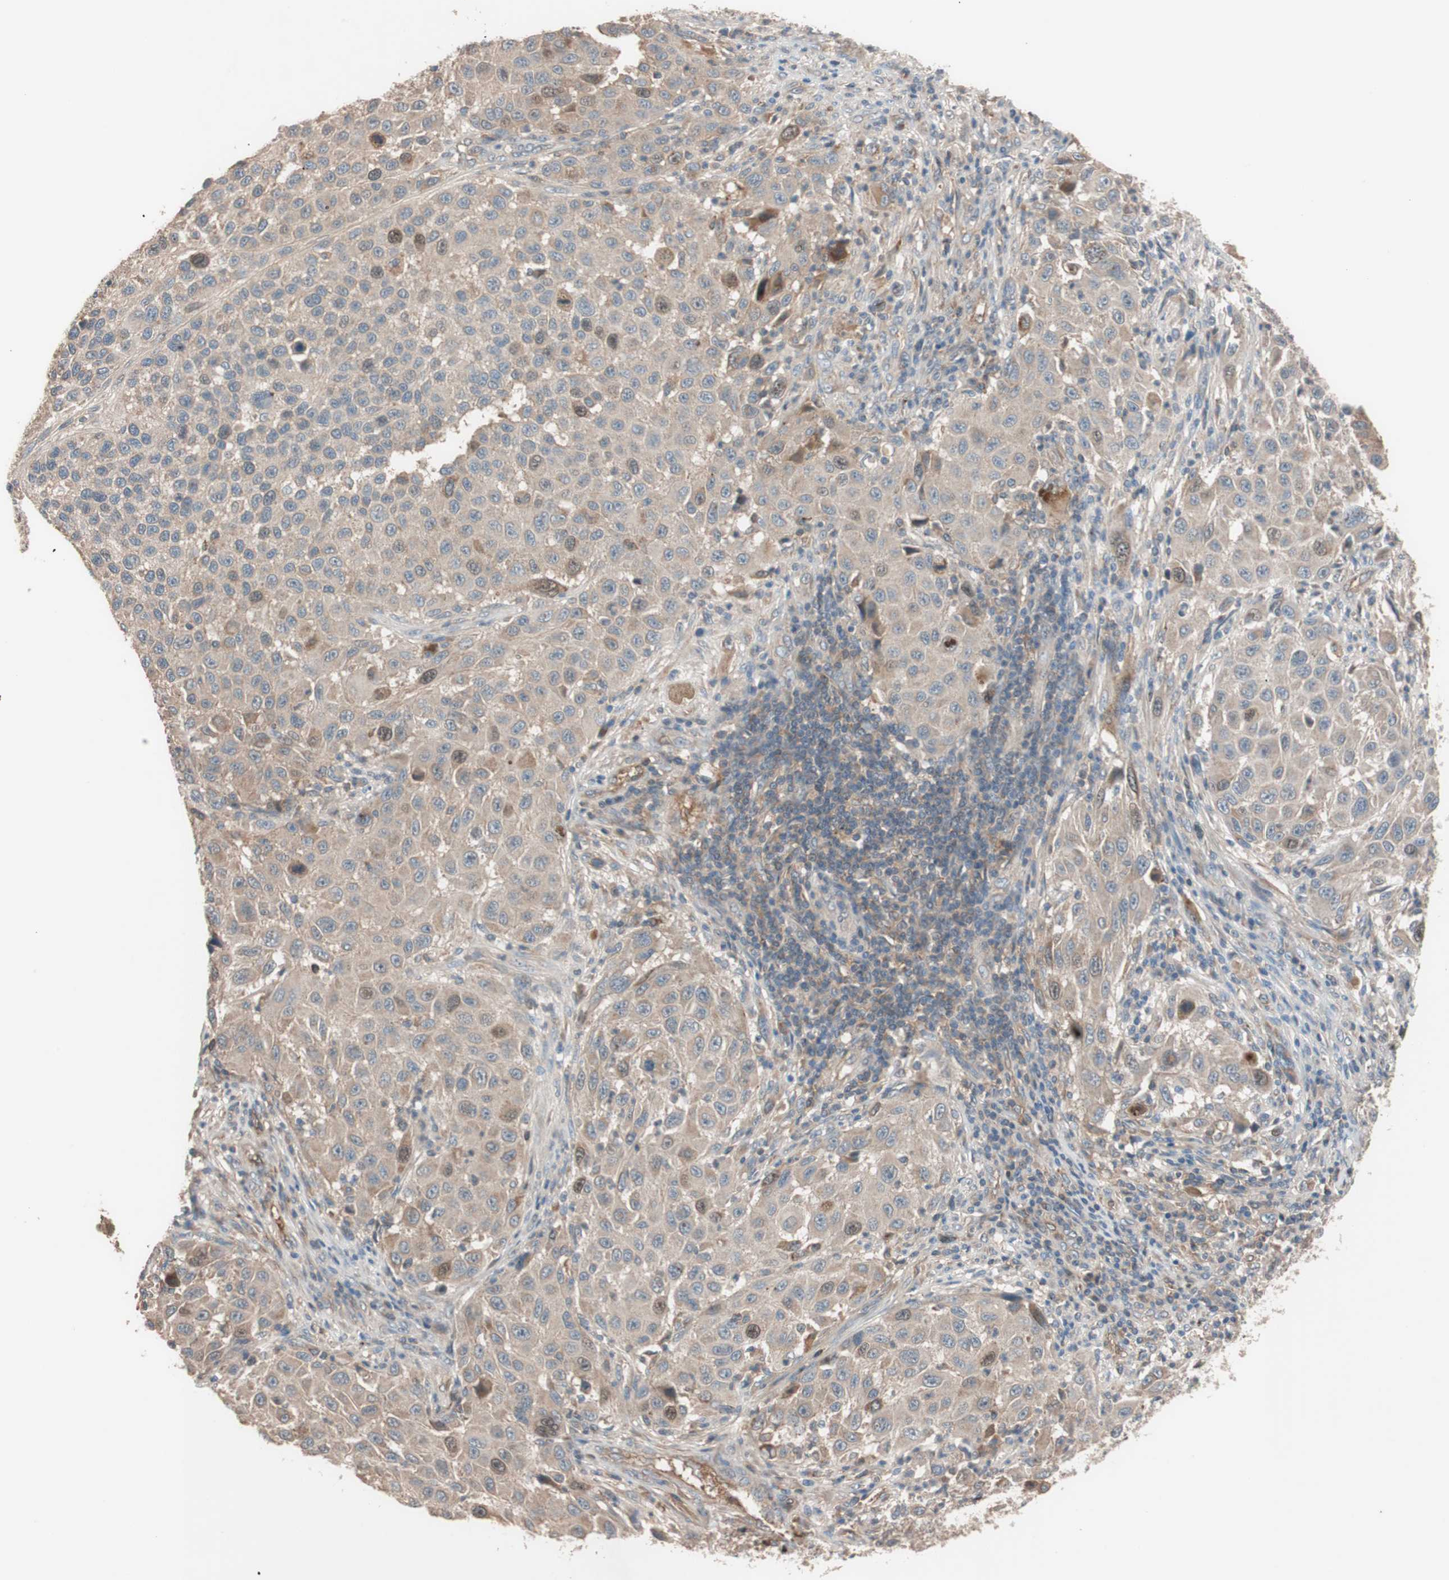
{"staining": {"intensity": "moderate", "quantity": ">75%", "location": "cytoplasmic/membranous"}, "tissue": "melanoma", "cell_type": "Tumor cells", "image_type": "cancer", "snomed": [{"axis": "morphology", "description": "Malignant melanoma, Metastatic site"}, {"axis": "topography", "description": "Lymph node"}], "caption": "Tumor cells exhibit moderate cytoplasmic/membranous positivity in approximately >75% of cells in malignant melanoma (metastatic site).", "gene": "SDC4", "patient": {"sex": "male", "age": 61}}